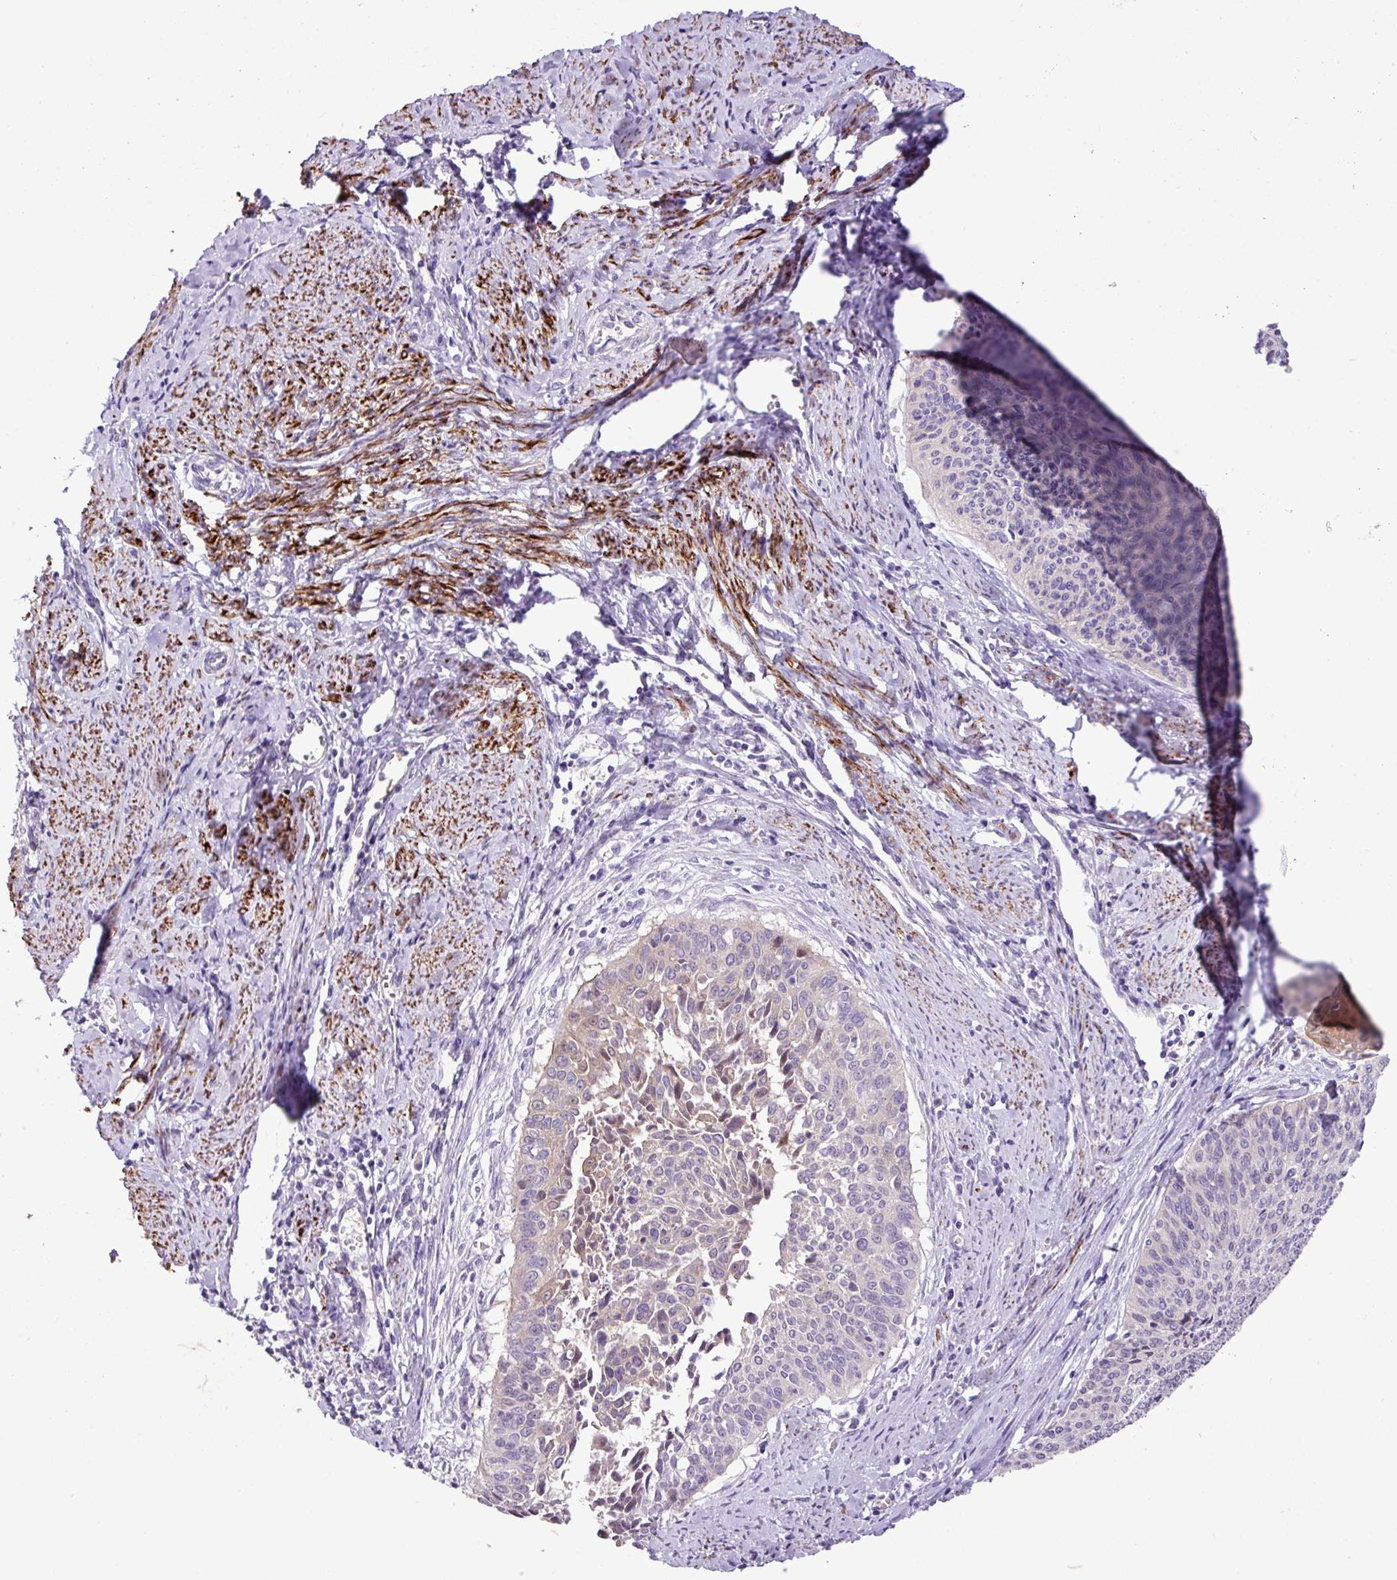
{"staining": {"intensity": "negative", "quantity": "none", "location": "none"}, "tissue": "cervical cancer", "cell_type": "Tumor cells", "image_type": "cancer", "snomed": [{"axis": "morphology", "description": "Squamous cell carcinoma, NOS"}, {"axis": "topography", "description": "Cervix"}], "caption": "Human cervical squamous cell carcinoma stained for a protein using immunohistochemistry reveals no positivity in tumor cells.", "gene": "ZSCAN5A", "patient": {"sex": "female", "age": 55}}